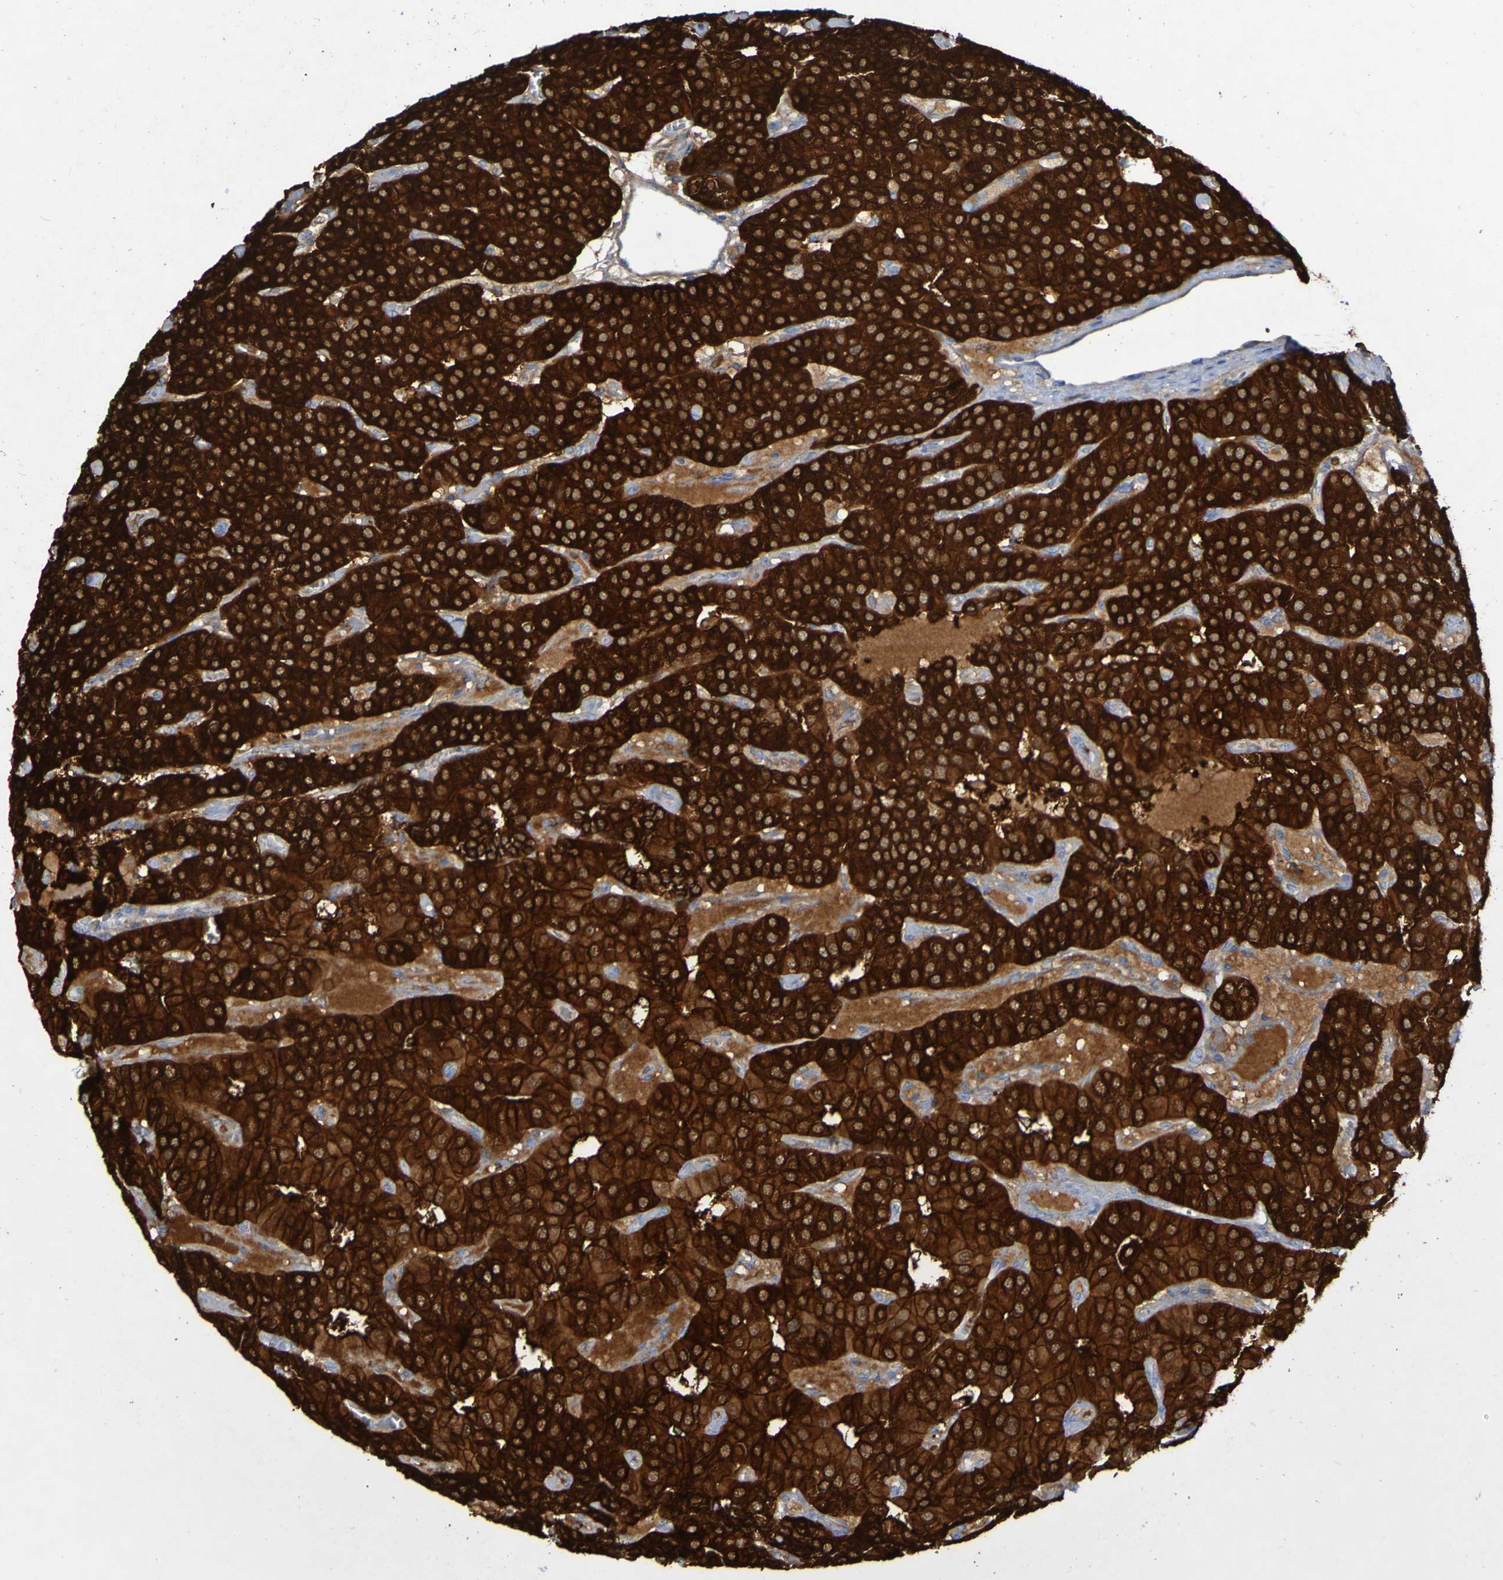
{"staining": {"intensity": "strong", "quantity": ">75%", "location": "cytoplasmic/membranous"}, "tissue": "parathyroid gland", "cell_type": "Glandular cells", "image_type": "normal", "snomed": [{"axis": "morphology", "description": "Normal tissue, NOS"}, {"axis": "morphology", "description": "Adenoma, NOS"}, {"axis": "topography", "description": "Parathyroid gland"}], "caption": "Brown immunohistochemical staining in unremarkable human parathyroid gland demonstrates strong cytoplasmic/membranous staining in about >75% of glandular cells. (brown staining indicates protein expression, while blue staining denotes nuclei).", "gene": "MPPE1", "patient": {"sex": "female", "age": 86}}